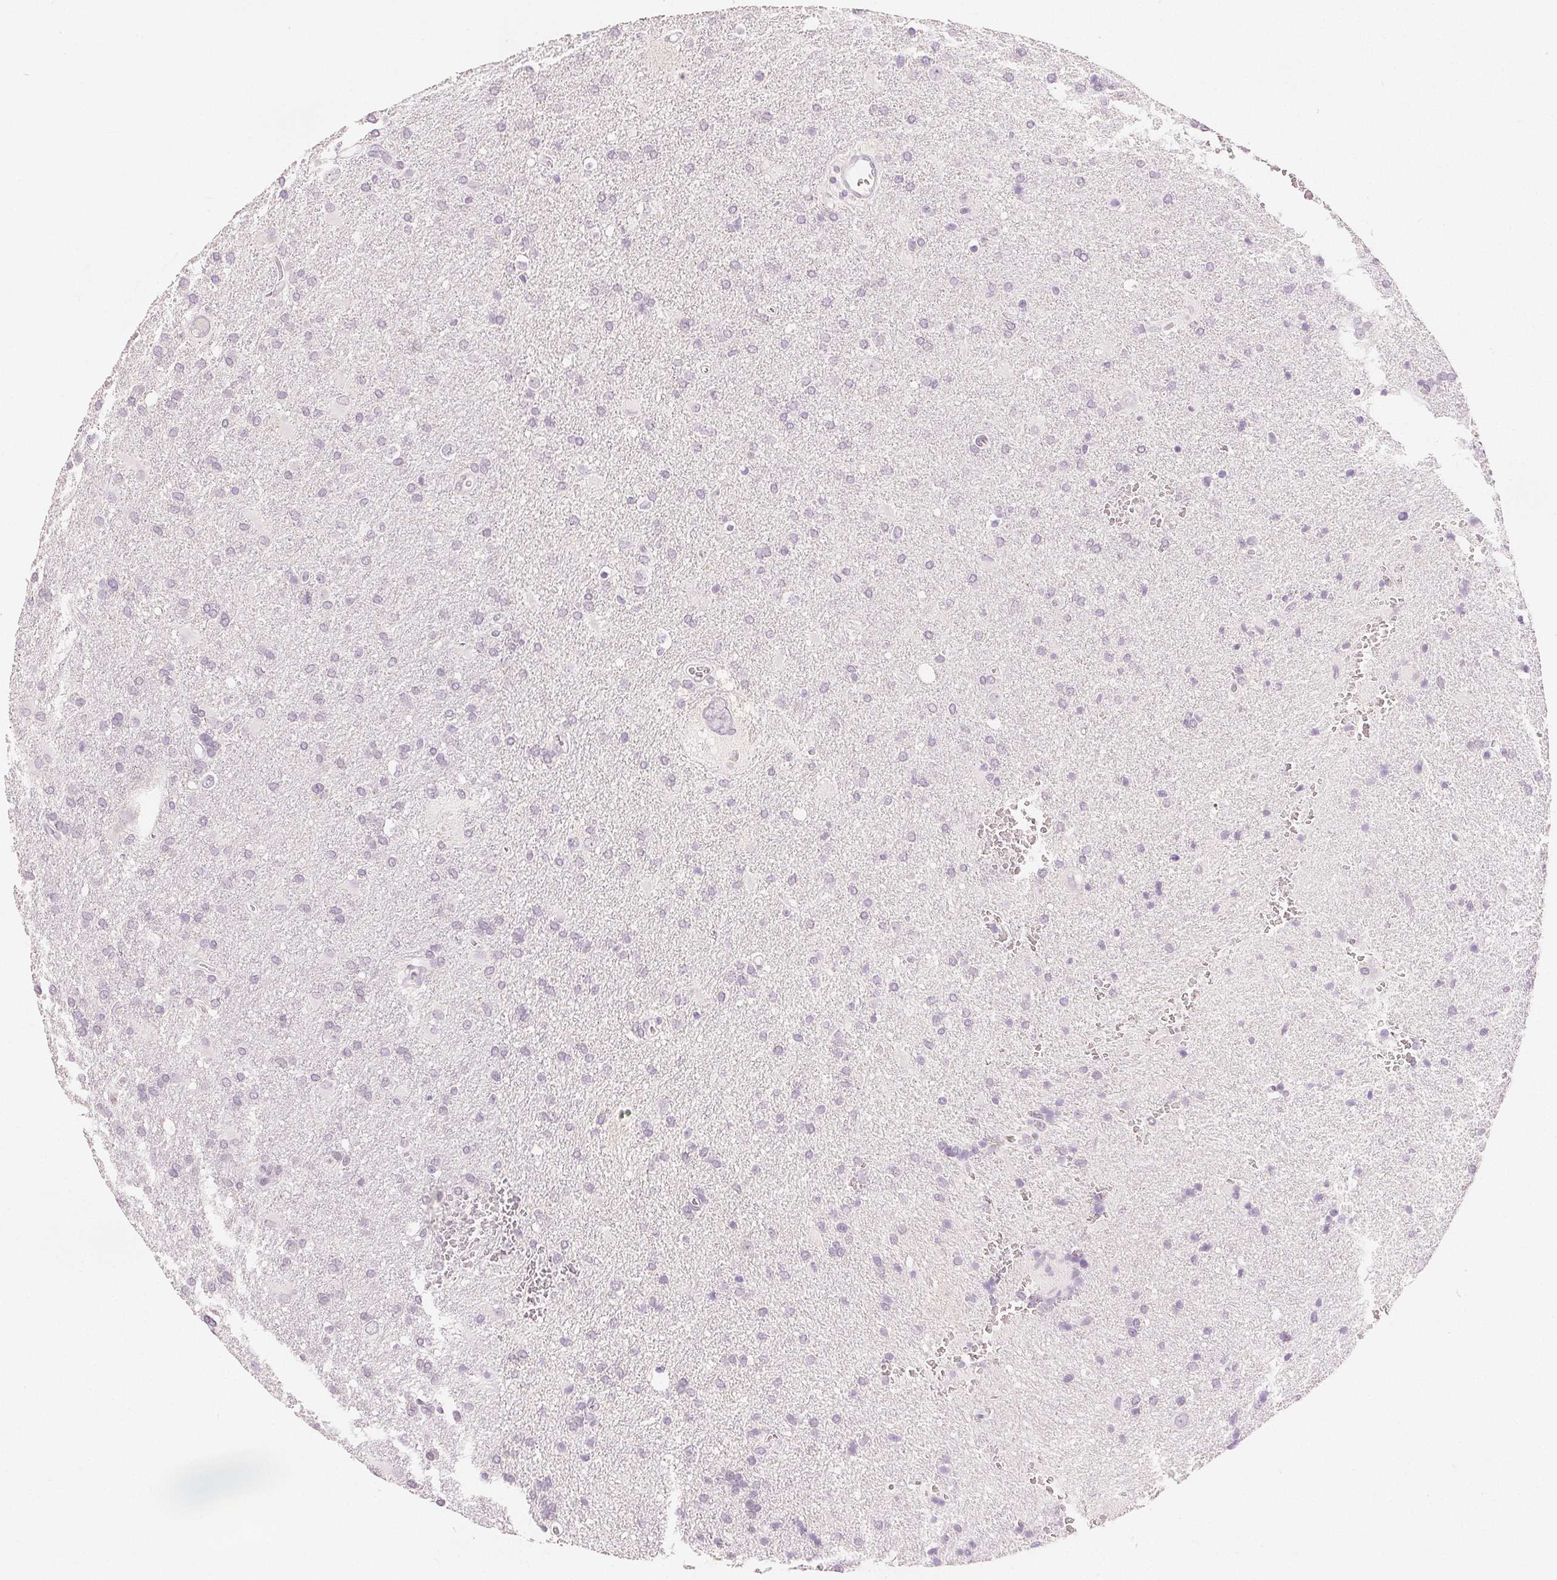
{"staining": {"intensity": "negative", "quantity": "none", "location": "none"}, "tissue": "glioma", "cell_type": "Tumor cells", "image_type": "cancer", "snomed": [{"axis": "morphology", "description": "Glioma, malignant, Low grade"}, {"axis": "topography", "description": "Brain"}], "caption": "Immunohistochemistry (IHC) histopathology image of neoplastic tissue: human glioma stained with DAB displays no significant protein positivity in tumor cells.", "gene": "CA12", "patient": {"sex": "male", "age": 66}}